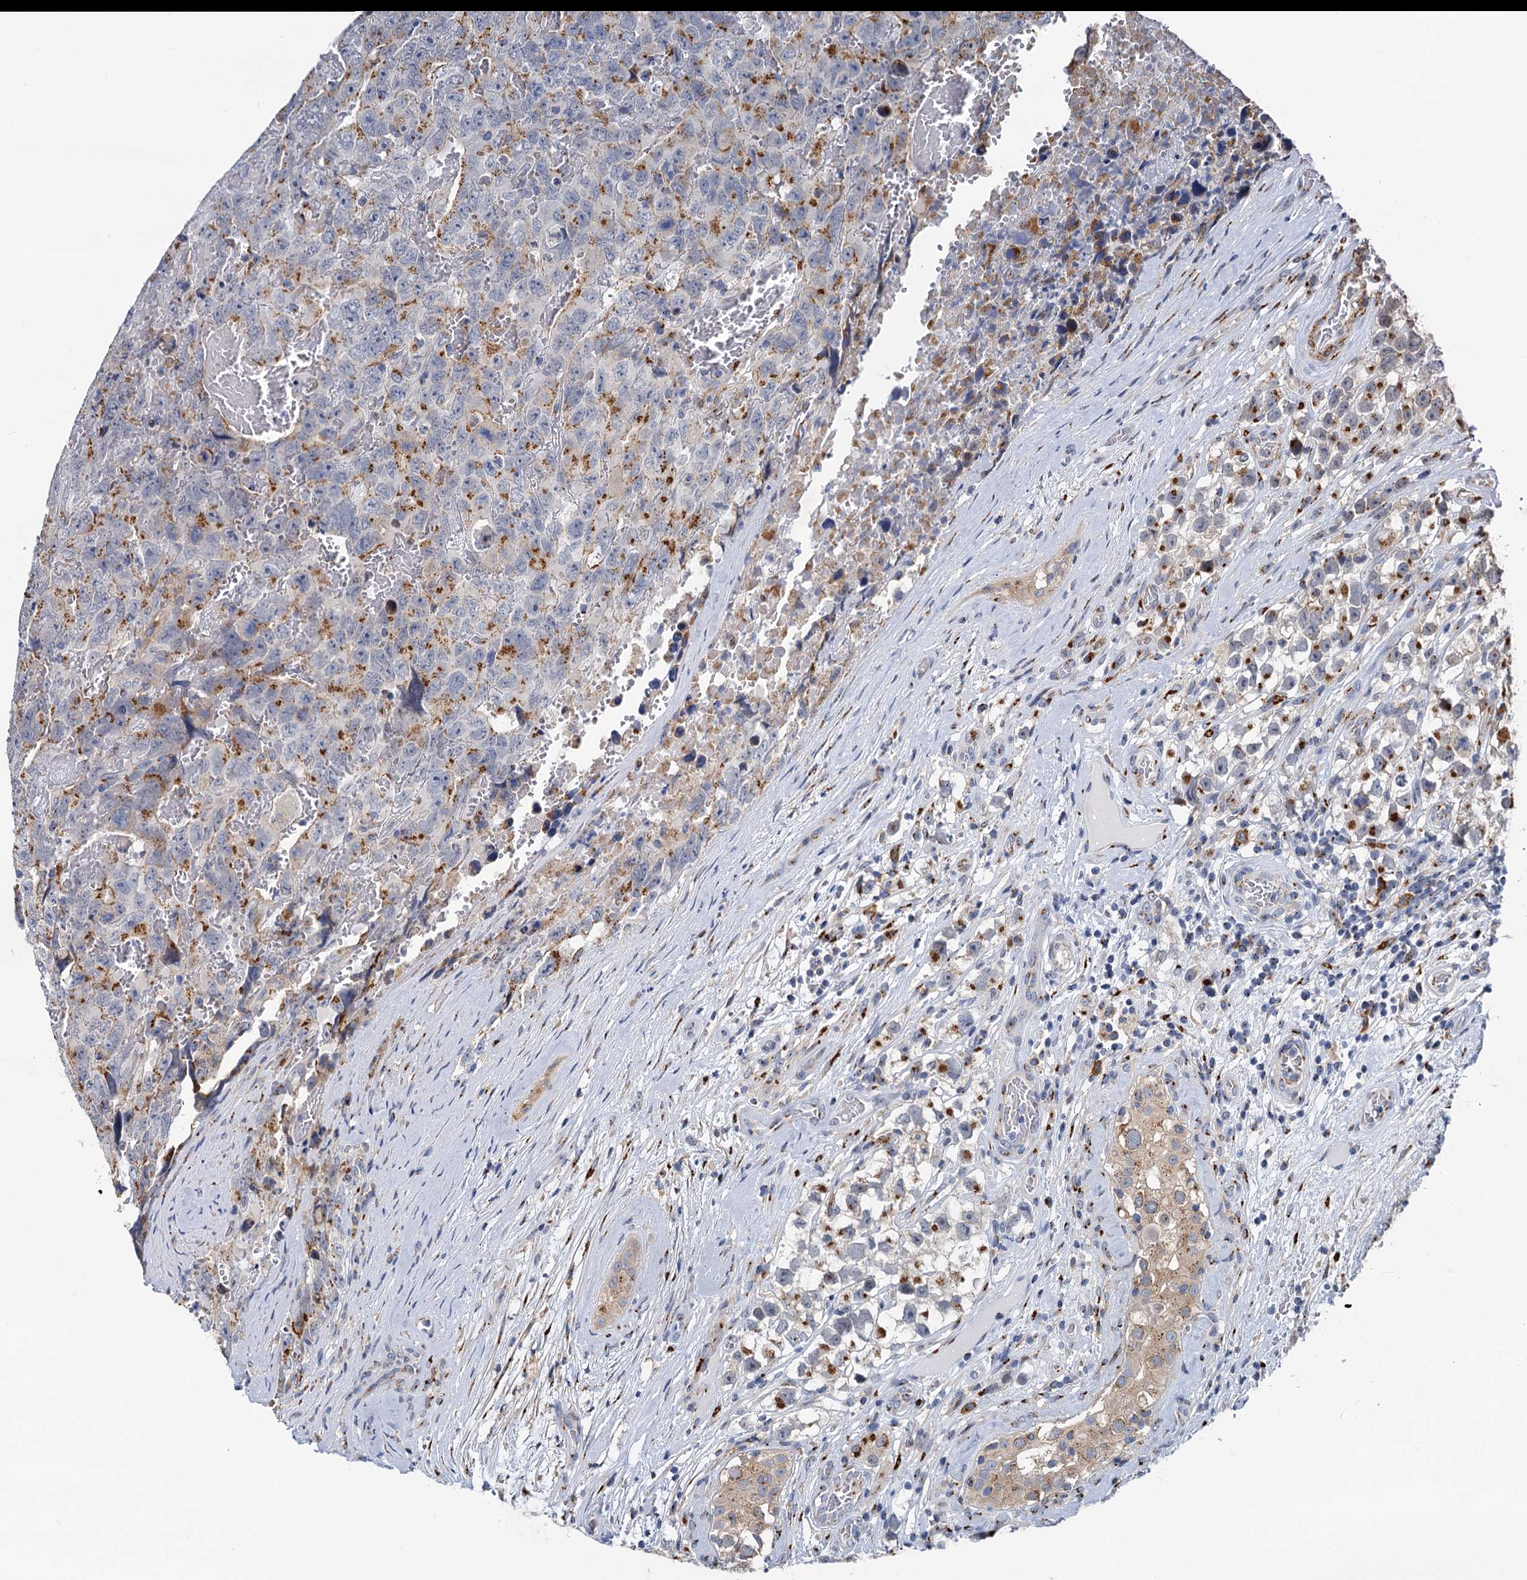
{"staining": {"intensity": "moderate", "quantity": "25%-75%", "location": "cytoplasmic/membranous"}, "tissue": "testis cancer", "cell_type": "Tumor cells", "image_type": "cancer", "snomed": [{"axis": "morphology", "description": "Carcinoma, Embryonal, NOS"}, {"axis": "topography", "description": "Testis"}], "caption": "Protein expression analysis of testis cancer demonstrates moderate cytoplasmic/membranous staining in approximately 25%-75% of tumor cells.", "gene": "BET1L", "patient": {"sex": "male", "age": 45}}